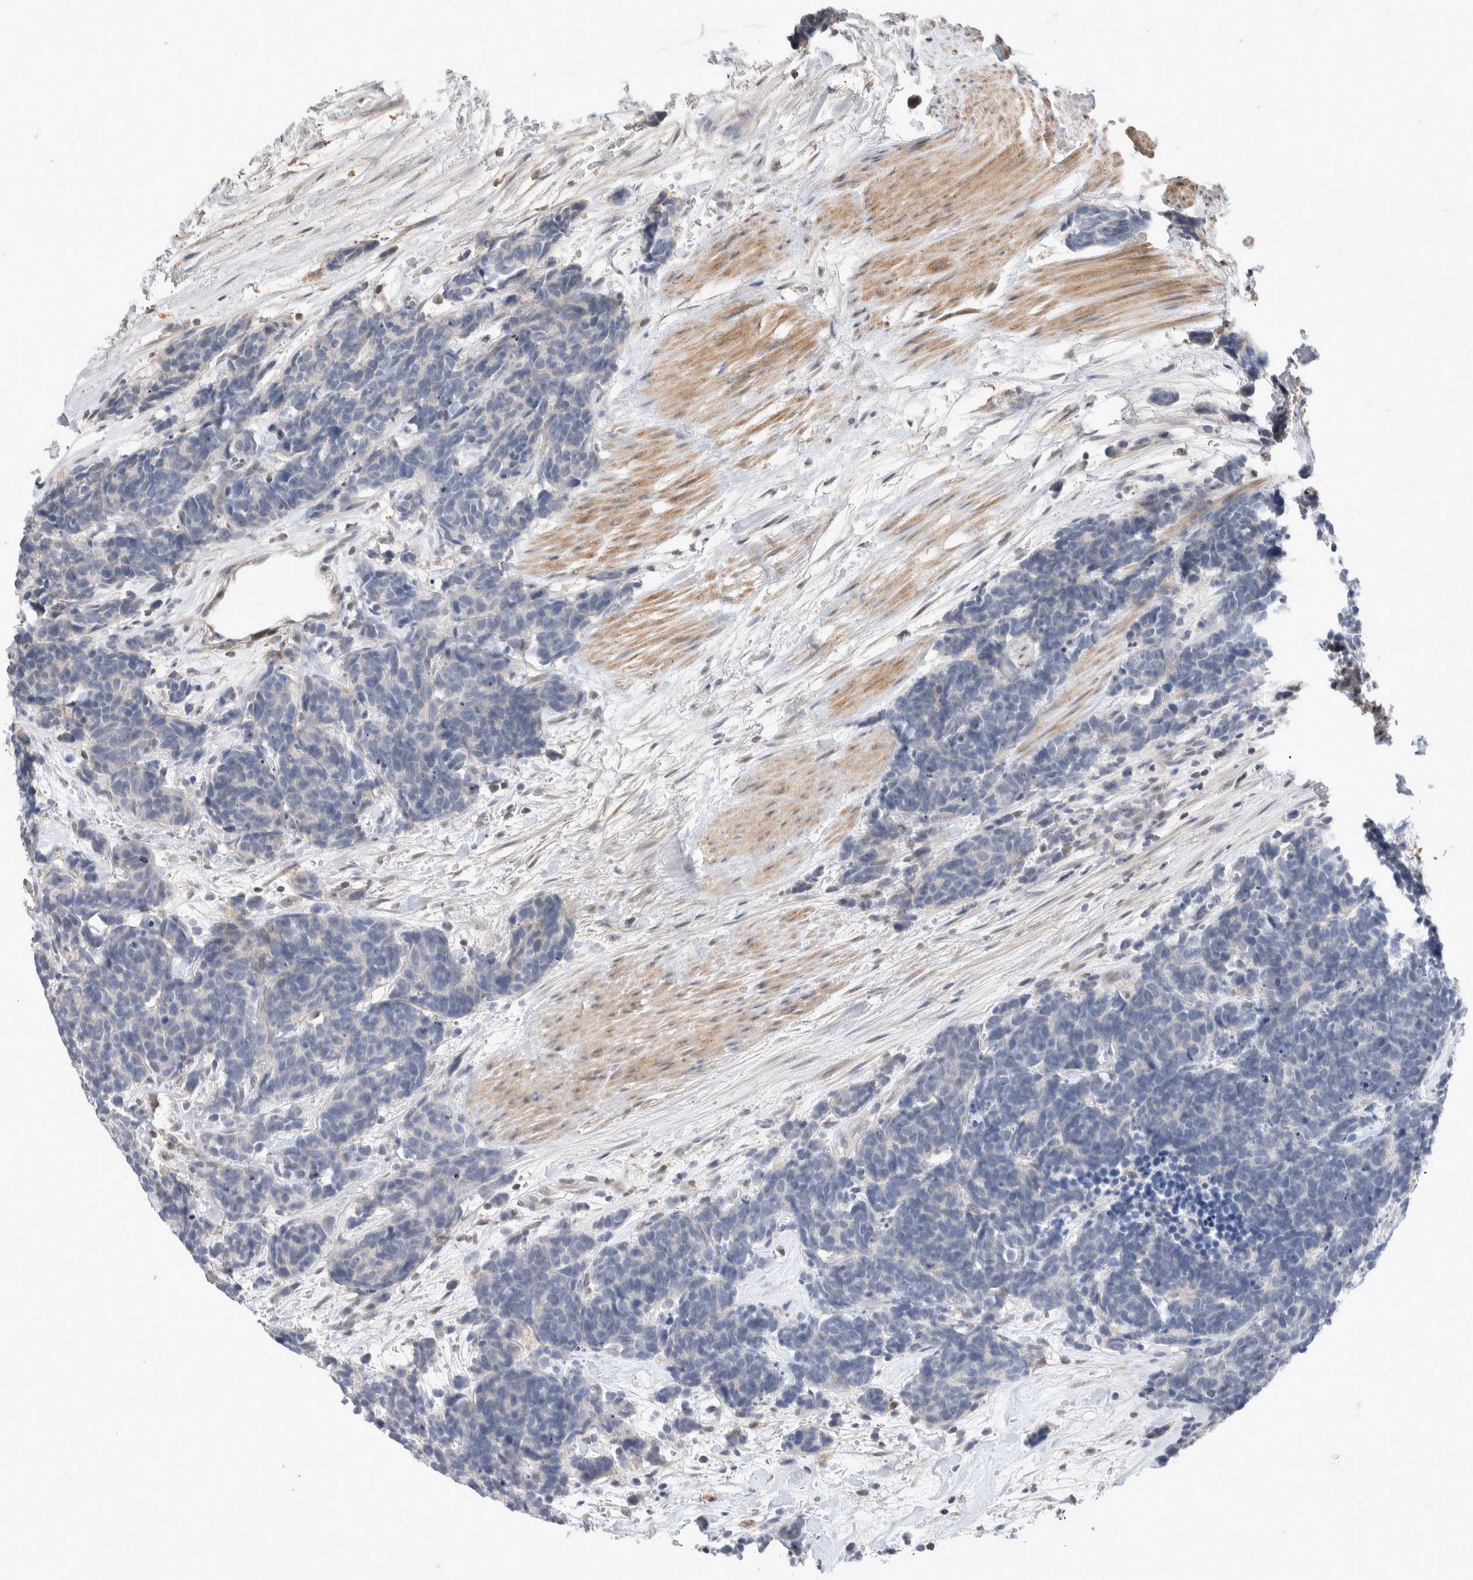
{"staining": {"intensity": "negative", "quantity": "none", "location": "none"}, "tissue": "carcinoid", "cell_type": "Tumor cells", "image_type": "cancer", "snomed": [{"axis": "morphology", "description": "Carcinoma, NOS"}, {"axis": "morphology", "description": "Carcinoid, malignant, NOS"}, {"axis": "topography", "description": "Urinary bladder"}], "caption": "Micrograph shows no protein staining in tumor cells of carcinoid tissue.", "gene": "AGMAT", "patient": {"sex": "male", "age": 57}}